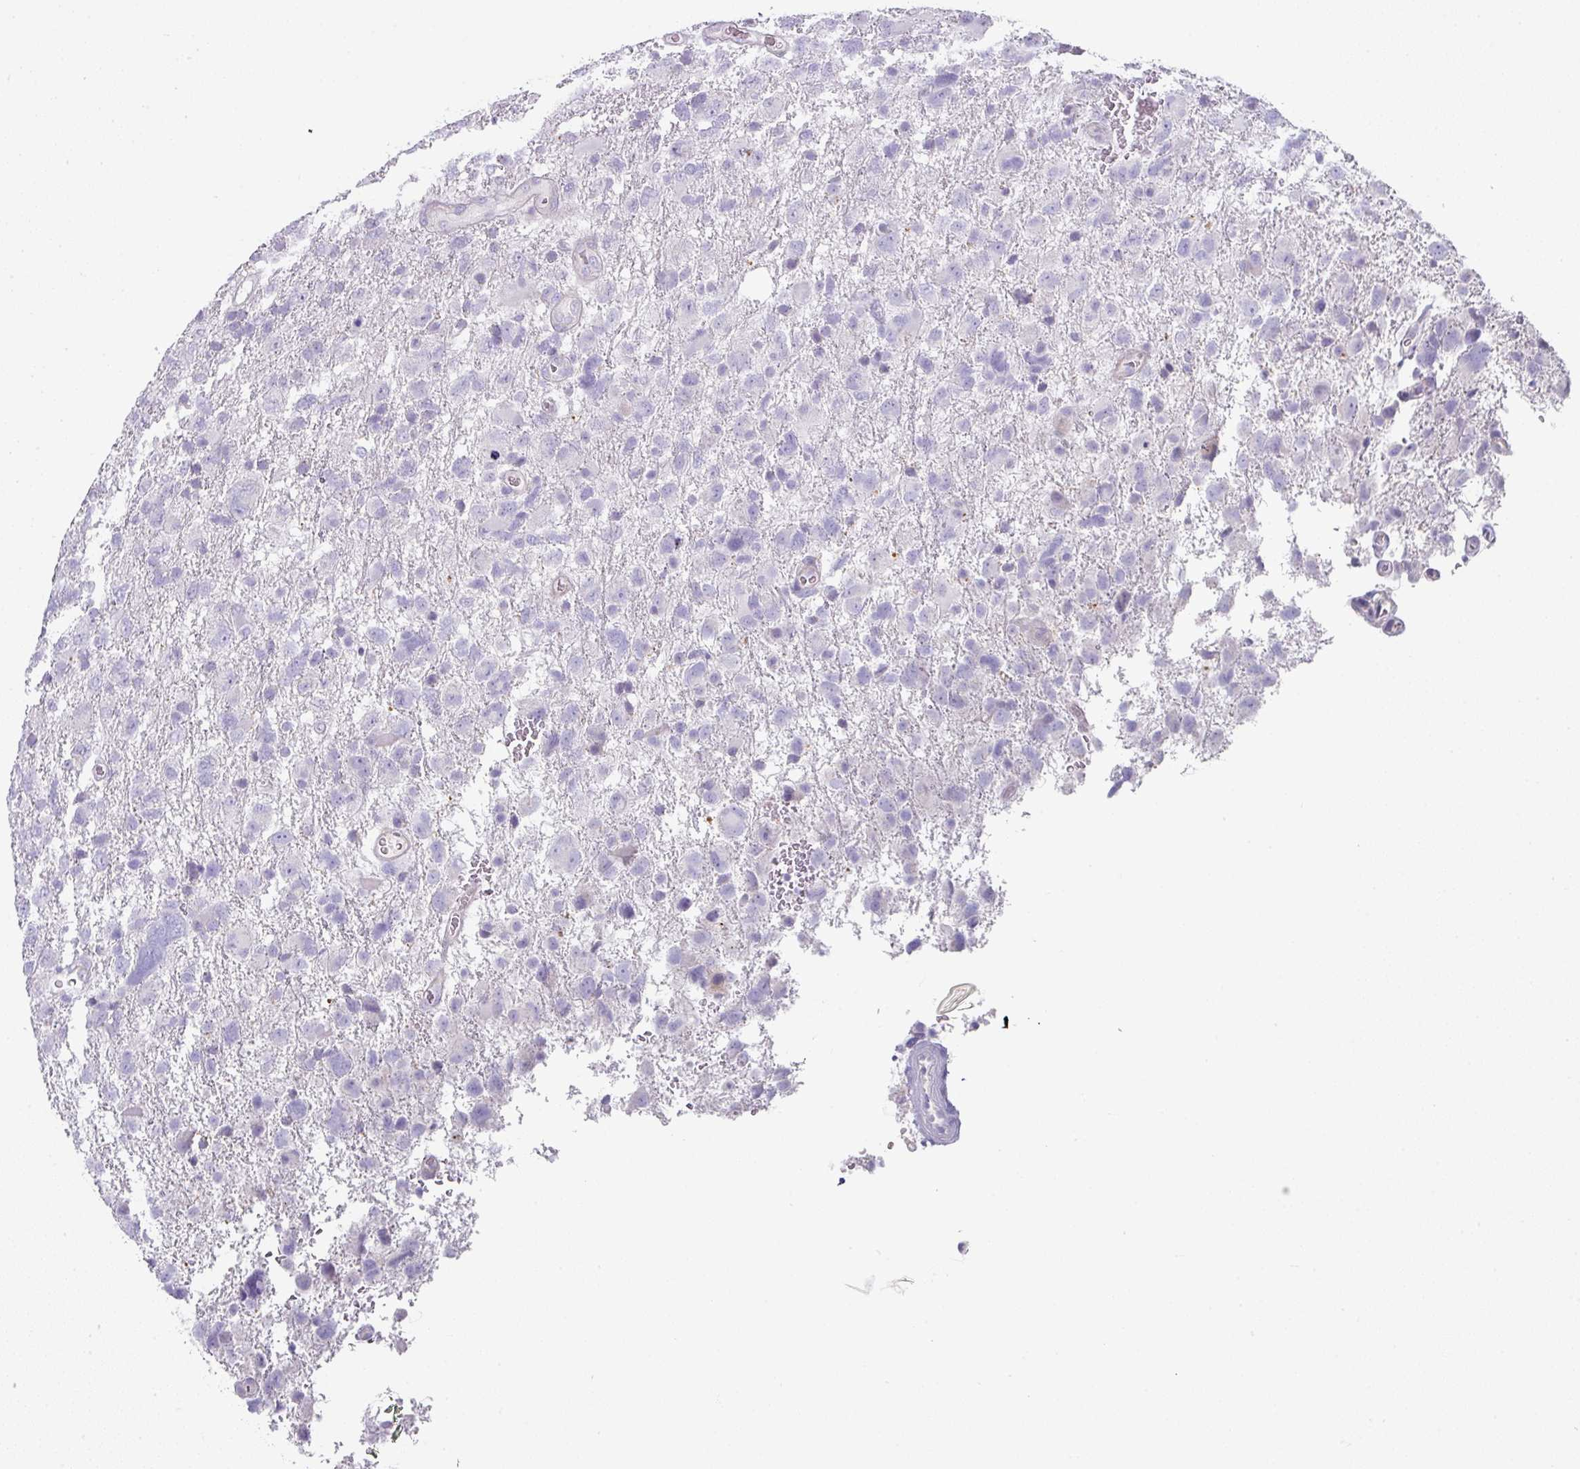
{"staining": {"intensity": "negative", "quantity": "none", "location": "none"}, "tissue": "glioma", "cell_type": "Tumor cells", "image_type": "cancer", "snomed": [{"axis": "morphology", "description": "Glioma, malignant, High grade"}, {"axis": "topography", "description": "Brain"}], "caption": "The micrograph reveals no staining of tumor cells in high-grade glioma (malignant).", "gene": "OR52N1", "patient": {"sex": "male", "age": 61}}